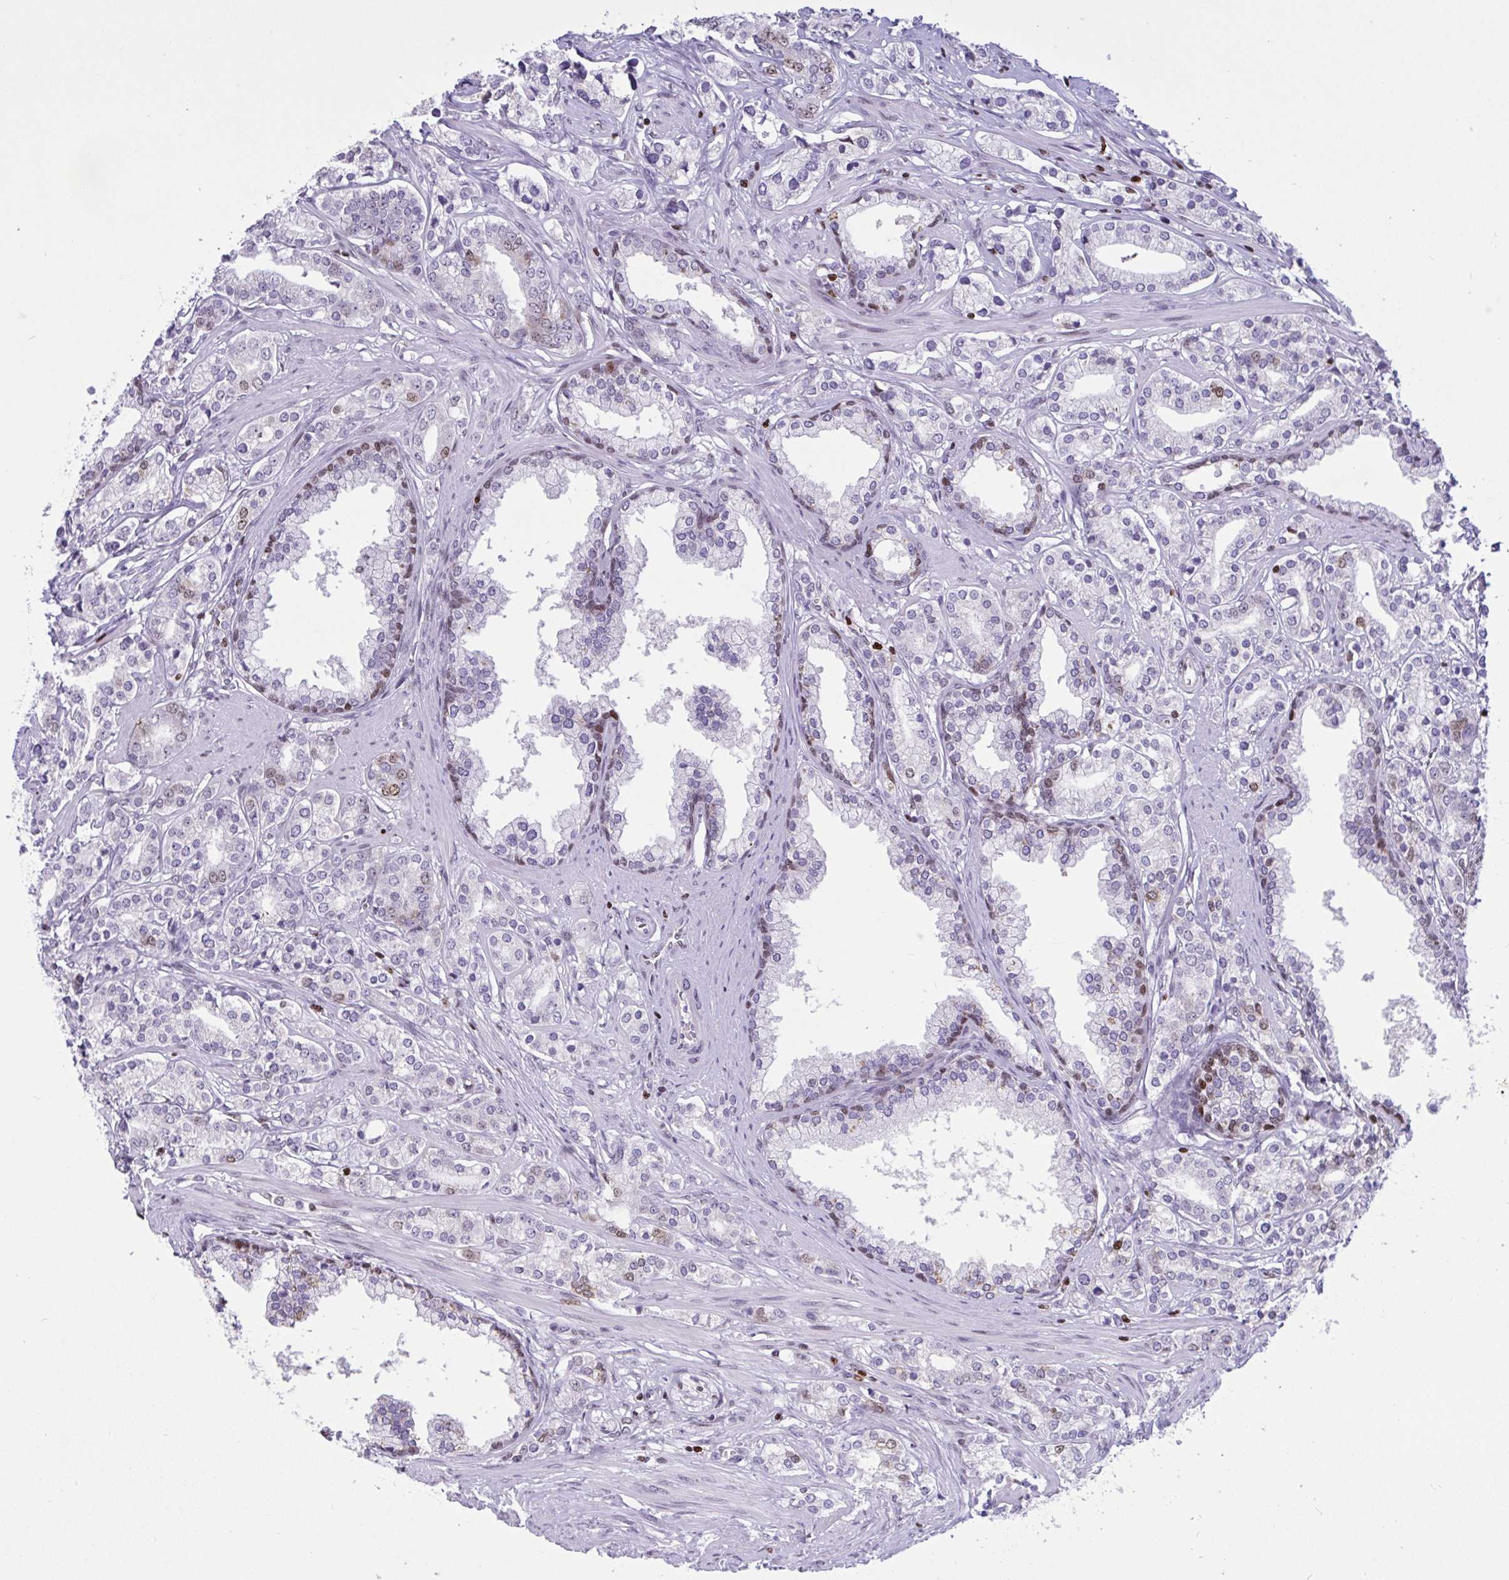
{"staining": {"intensity": "moderate", "quantity": "<25%", "location": "nuclear"}, "tissue": "prostate cancer", "cell_type": "Tumor cells", "image_type": "cancer", "snomed": [{"axis": "morphology", "description": "Adenocarcinoma, High grade"}, {"axis": "topography", "description": "Prostate"}], "caption": "Immunohistochemical staining of prostate cancer (high-grade adenocarcinoma) displays low levels of moderate nuclear protein expression in approximately <25% of tumor cells.", "gene": "HMGB2", "patient": {"sex": "male", "age": 58}}